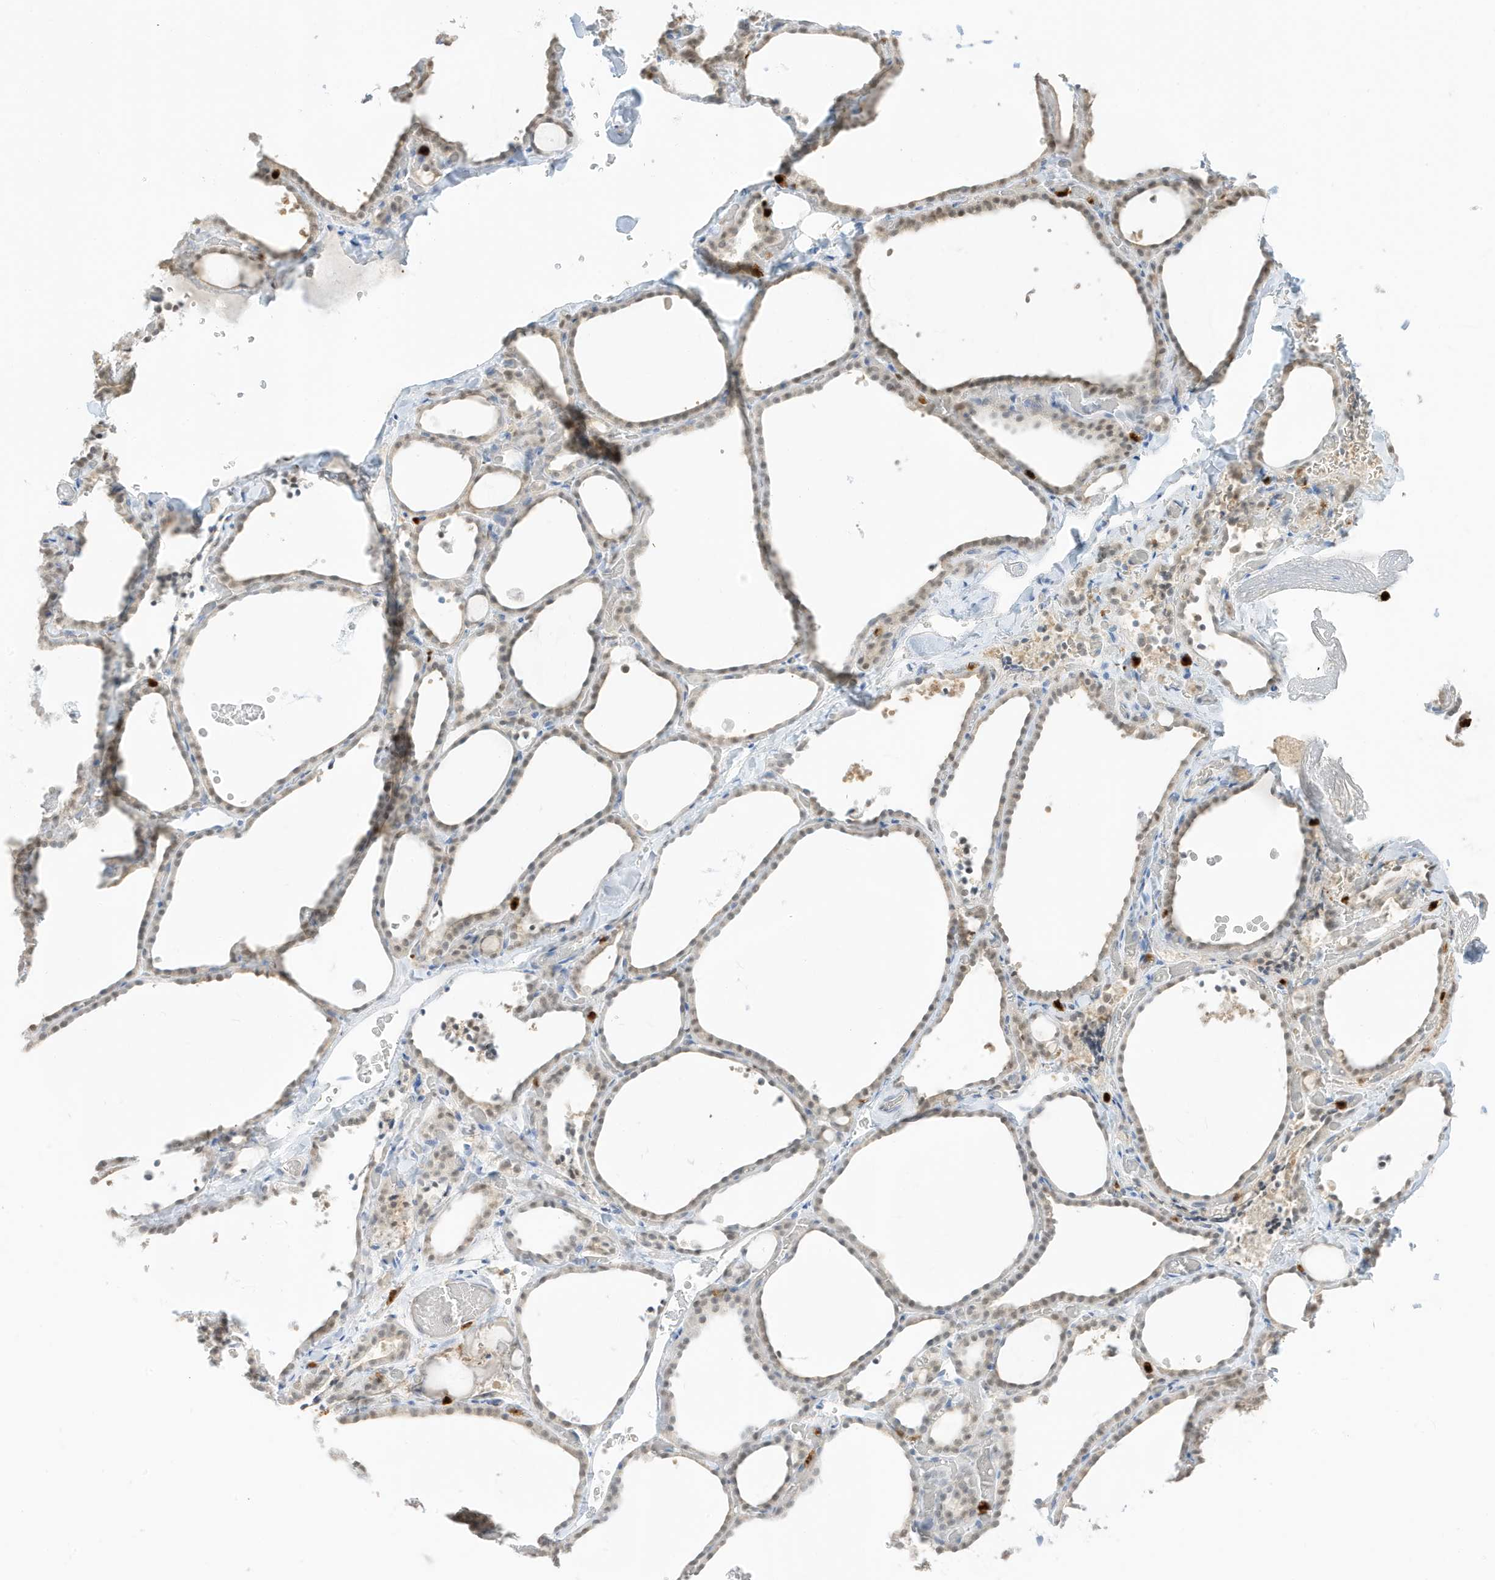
{"staining": {"intensity": "weak", "quantity": "<25%", "location": "cytoplasmic/membranous"}, "tissue": "thyroid gland", "cell_type": "Glandular cells", "image_type": "normal", "snomed": [{"axis": "morphology", "description": "Normal tissue, NOS"}, {"axis": "topography", "description": "Thyroid gland"}], "caption": "IHC of unremarkable human thyroid gland reveals no positivity in glandular cells.", "gene": "GCA", "patient": {"sex": "female", "age": 22}}